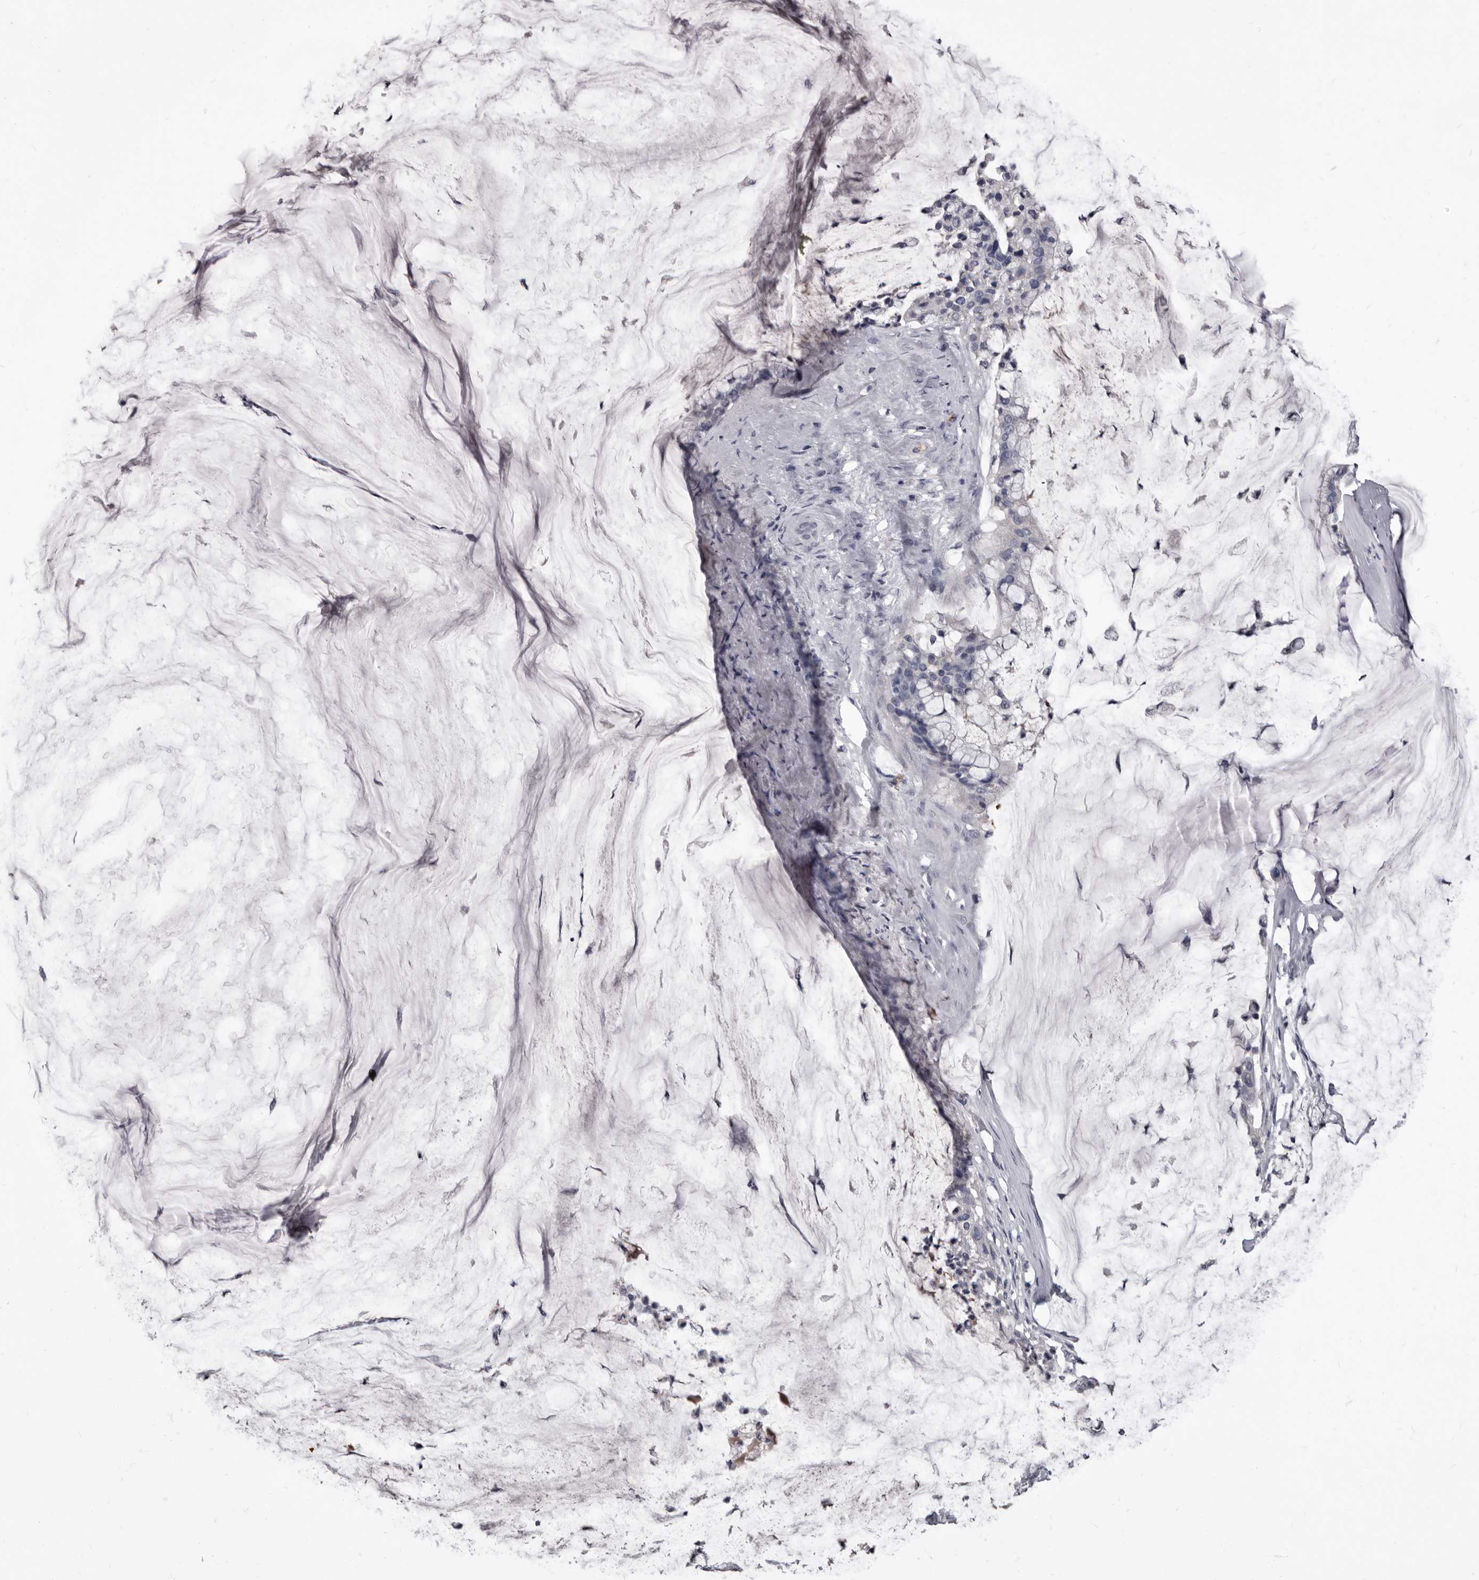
{"staining": {"intensity": "negative", "quantity": "none", "location": "none"}, "tissue": "pancreatic cancer", "cell_type": "Tumor cells", "image_type": "cancer", "snomed": [{"axis": "morphology", "description": "Adenocarcinoma, NOS"}, {"axis": "topography", "description": "Pancreas"}], "caption": "IHC photomicrograph of neoplastic tissue: adenocarcinoma (pancreatic) stained with DAB shows no significant protein staining in tumor cells. (Brightfield microscopy of DAB (3,3'-diaminobenzidine) immunohistochemistry (IHC) at high magnification).", "gene": "GZMH", "patient": {"sex": "male", "age": 41}}